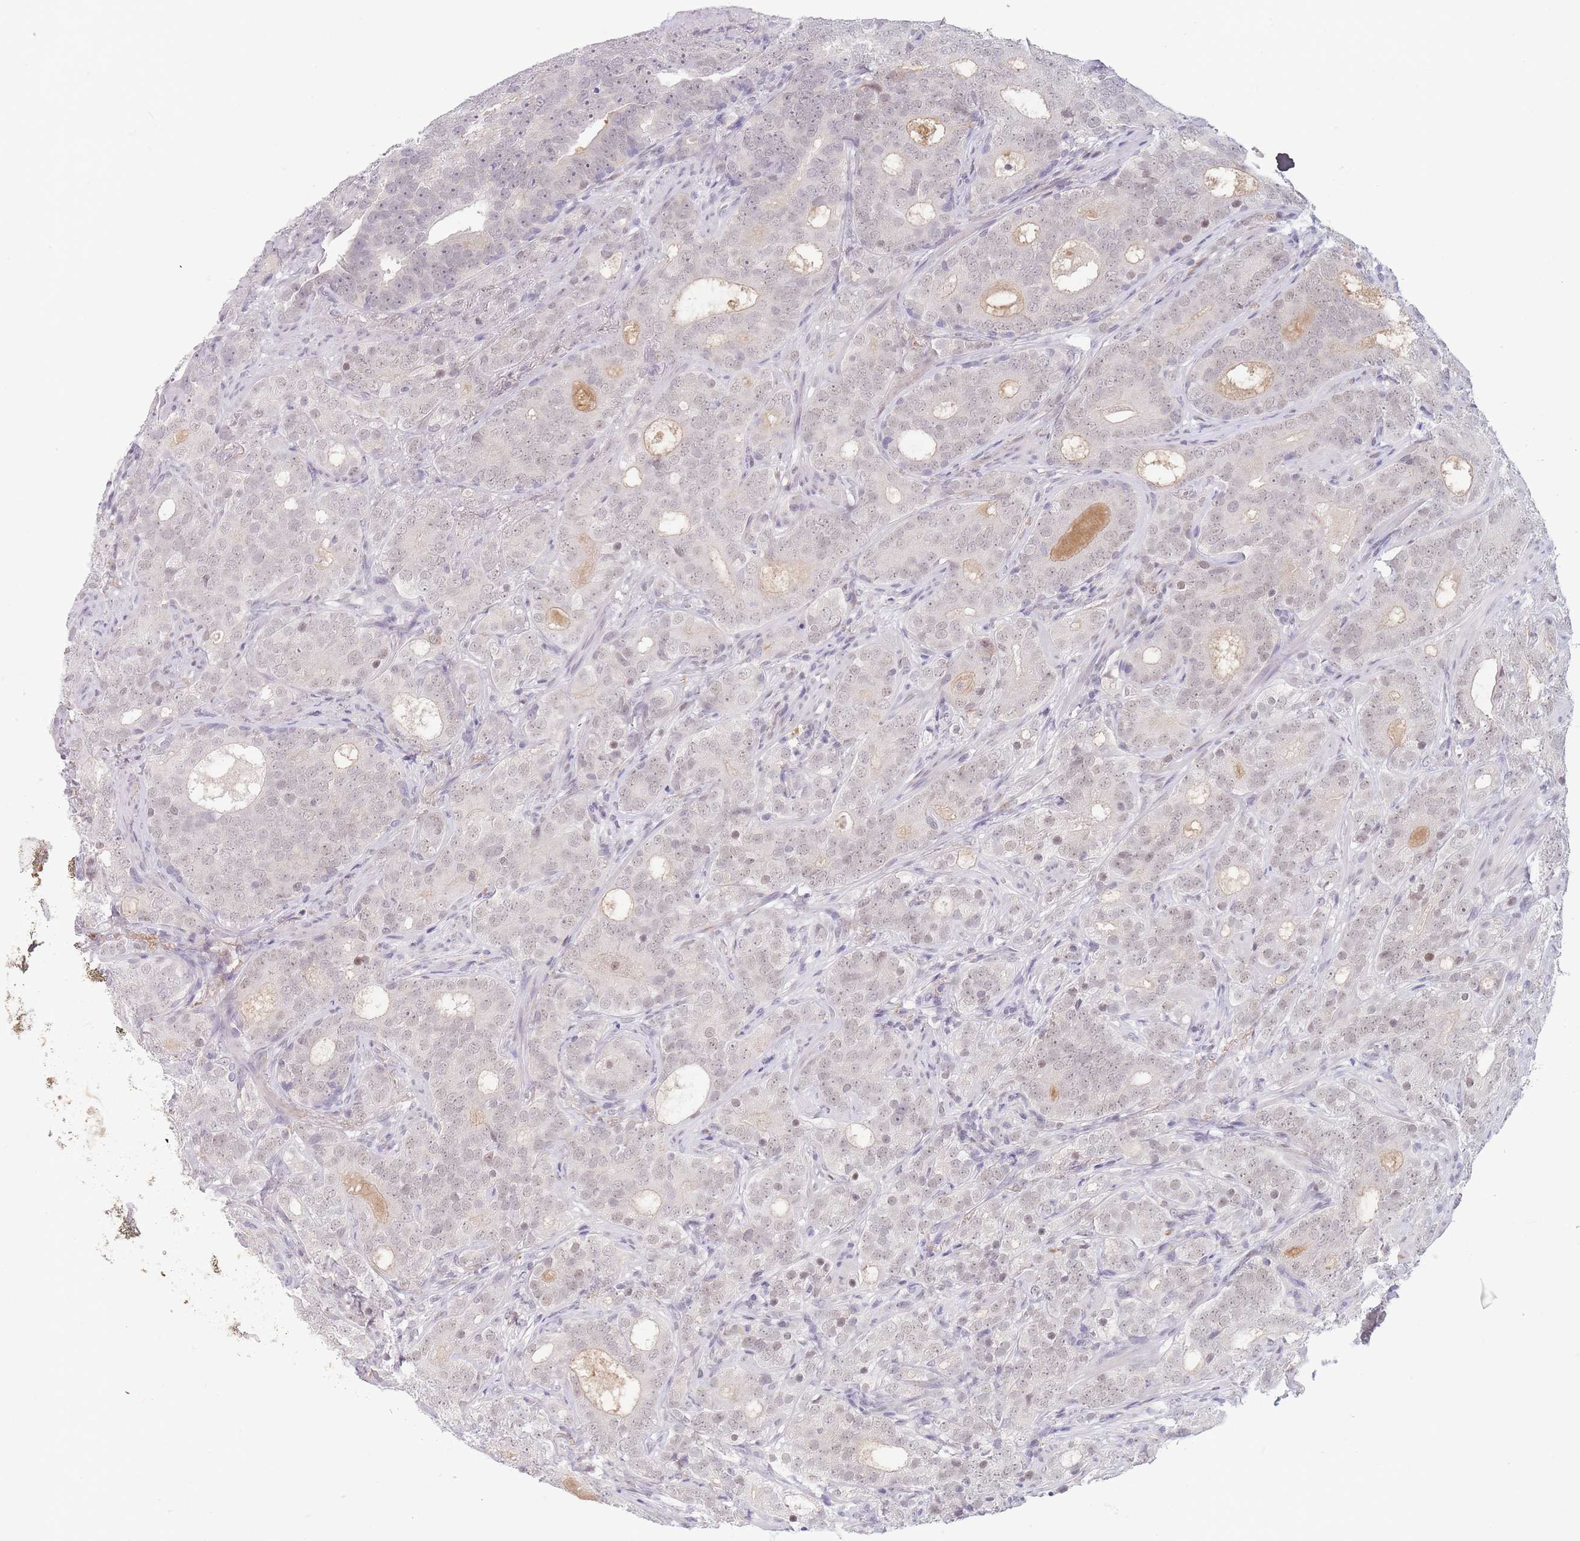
{"staining": {"intensity": "weak", "quantity": "<25%", "location": "nuclear"}, "tissue": "prostate cancer", "cell_type": "Tumor cells", "image_type": "cancer", "snomed": [{"axis": "morphology", "description": "Adenocarcinoma, High grade"}, {"axis": "topography", "description": "Prostate"}], "caption": "There is no significant expression in tumor cells of prostate cancer (adenocarcinoma (high-grade)). (DAB (3,3'-diaminobenzidine) IHC visualized using brightfield microscopy, high magnification).", "gene": "ARID3B", "patient": {"sex": "male", "age": 64}}